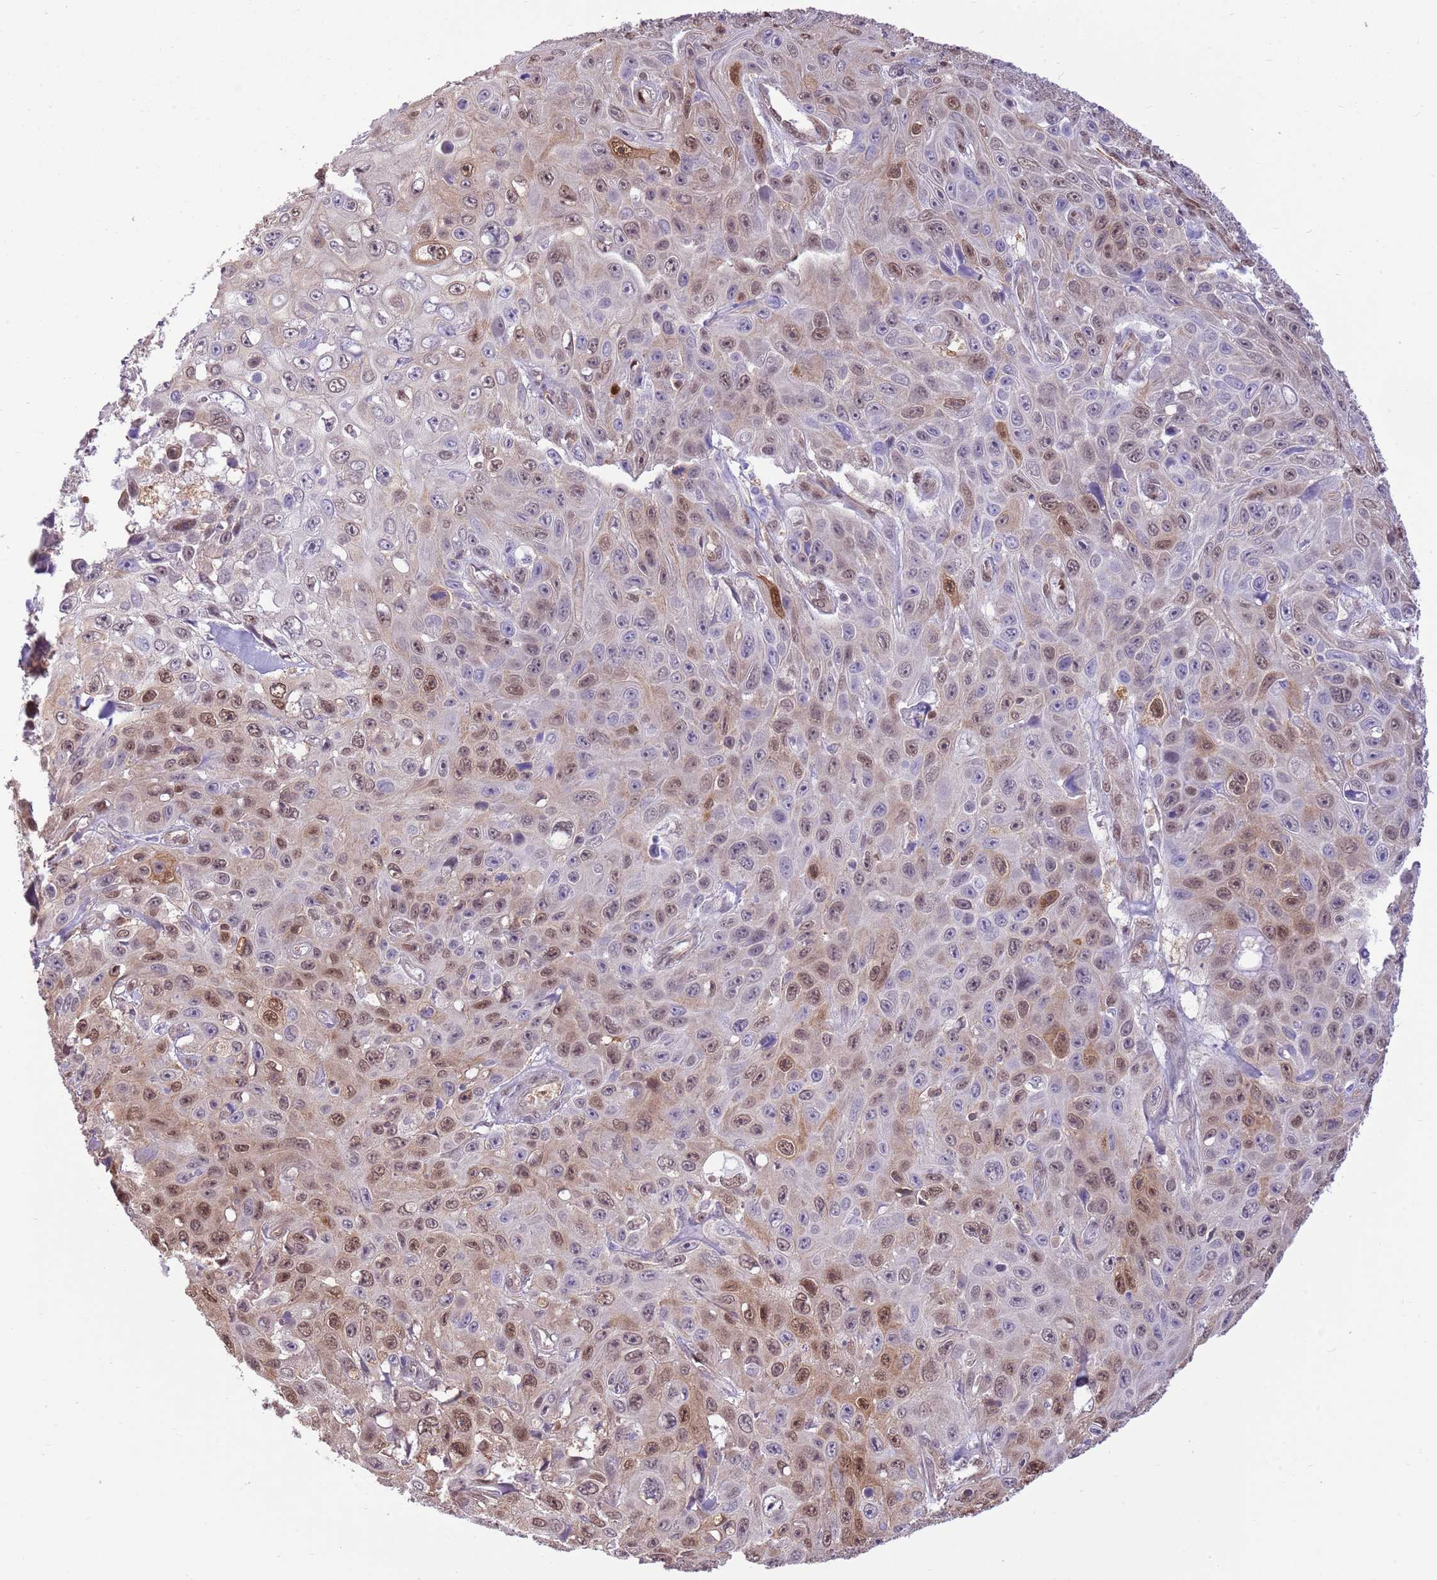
{"staining": {"intensity": "moderate", "quantity": "<25%", "location": "nuclear"}, "tissue": "skin cancer", "cell_type": "Tumor cells", "image_type": "cancer", "snomed": [{"axis": "morphology", "description": "Squamous cell carcinoma, NOS"}, {"axis": "topography", "description": "Skin"}], "caption": "Moderate nuclear positivity is seen in approximately <25% of tumor cells in skin cancer.", "gene": "NSFL1C", "patient": {"sex": "male", "age": 82}}